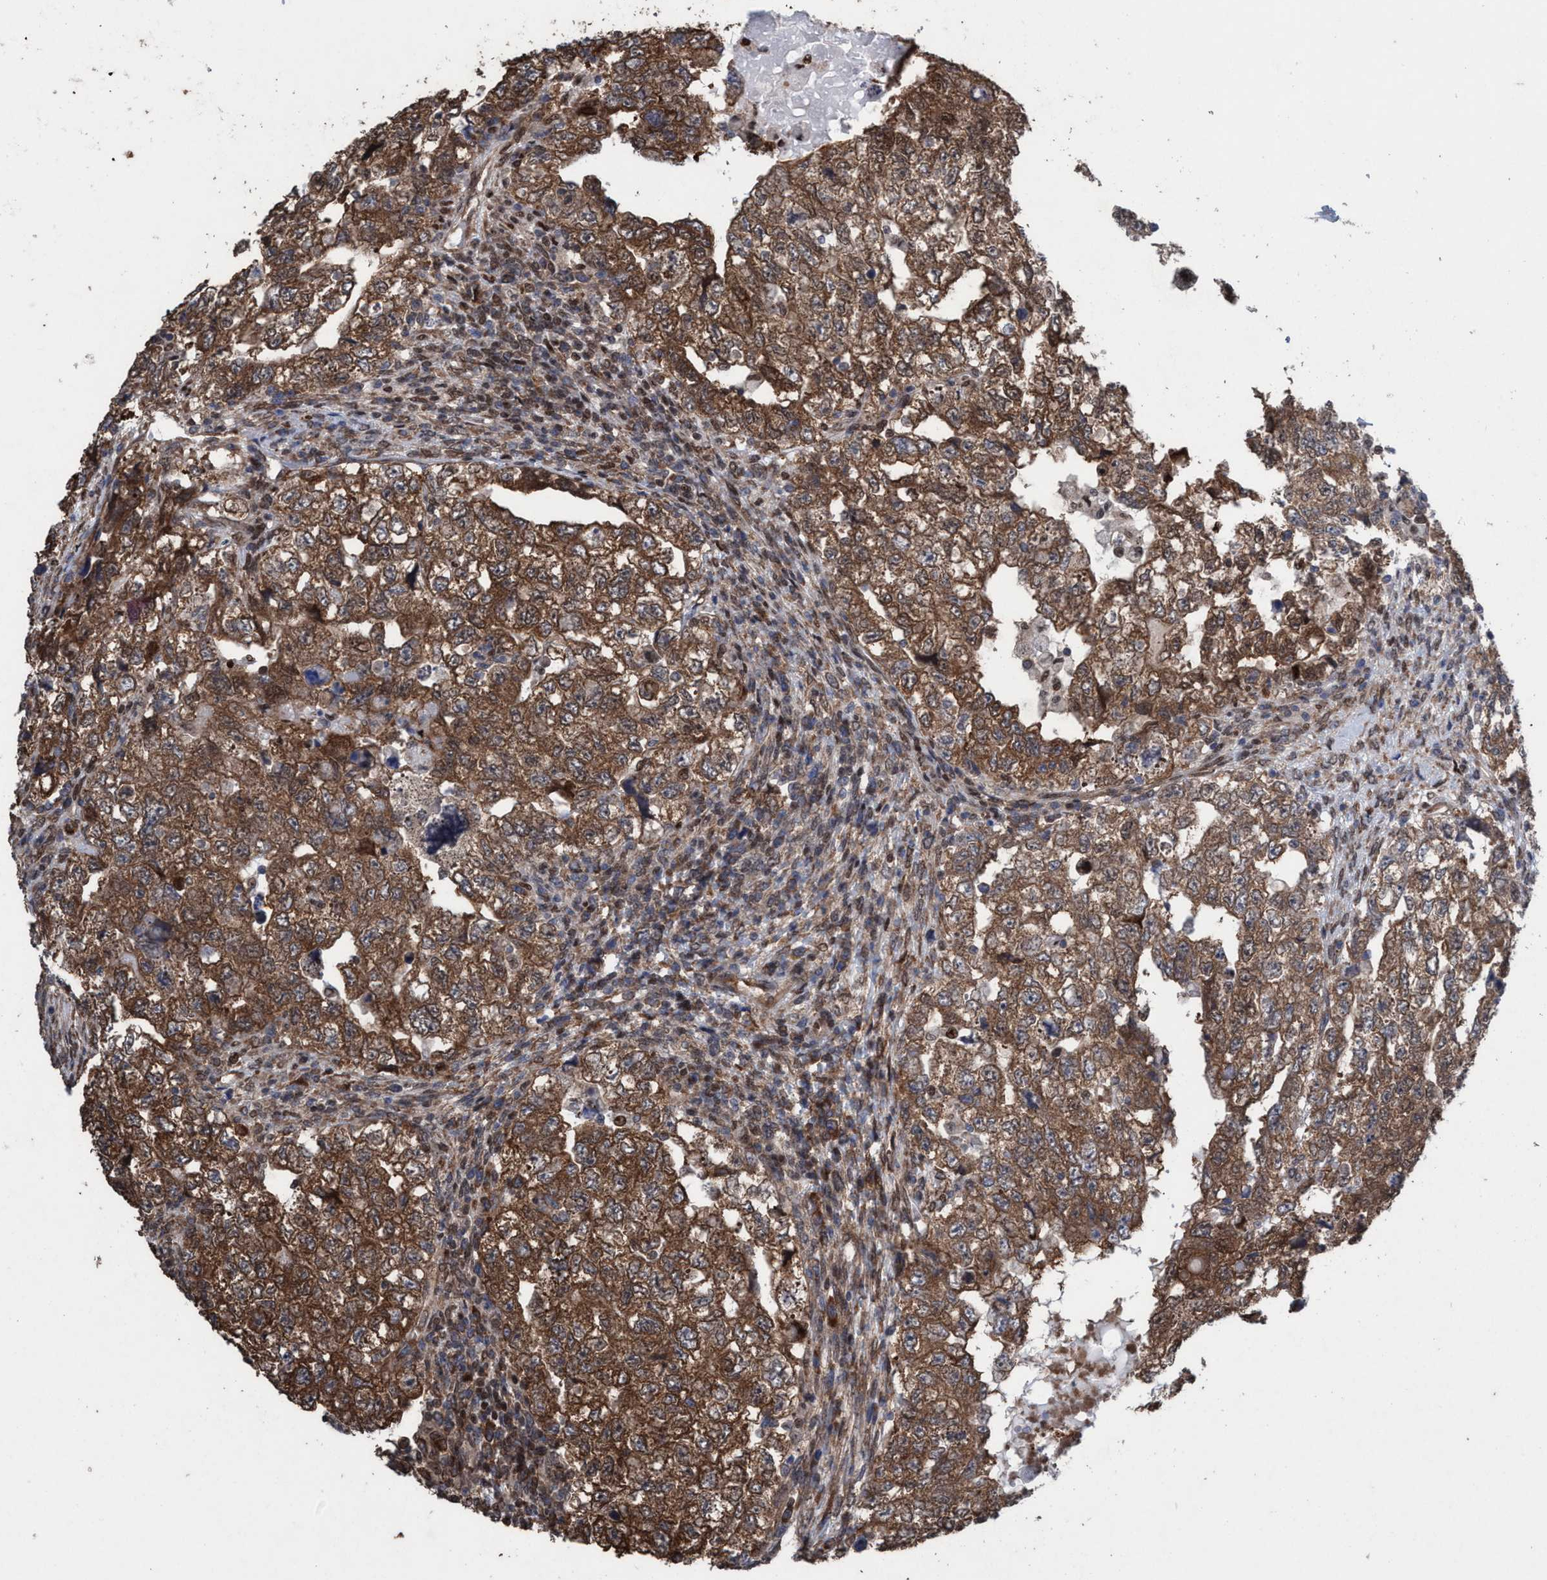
{"staining": {"intensity": "strong", "quantity": ">75%", "location": "cytoplasmic/membranous"}, "tissue": "testis cancer", "cell_type": "Tumor cells", "image_type": "cancer", "snomed": [{"axis": "morphology", "description": "Carcinoma, Embryonal, NOS"}, {"axis": "topography", "description": "Testis"}], "caption": "Testis cancer tissue displays strong cytoplasmic/membranous staining in about >75% of tumor cells (DAB (3,3'-diaminobenzidine) = brown stain, brightfield microscopy at high magnification).", "gene": "METAP2", "patient": {"sex": "male", "age": 36}}